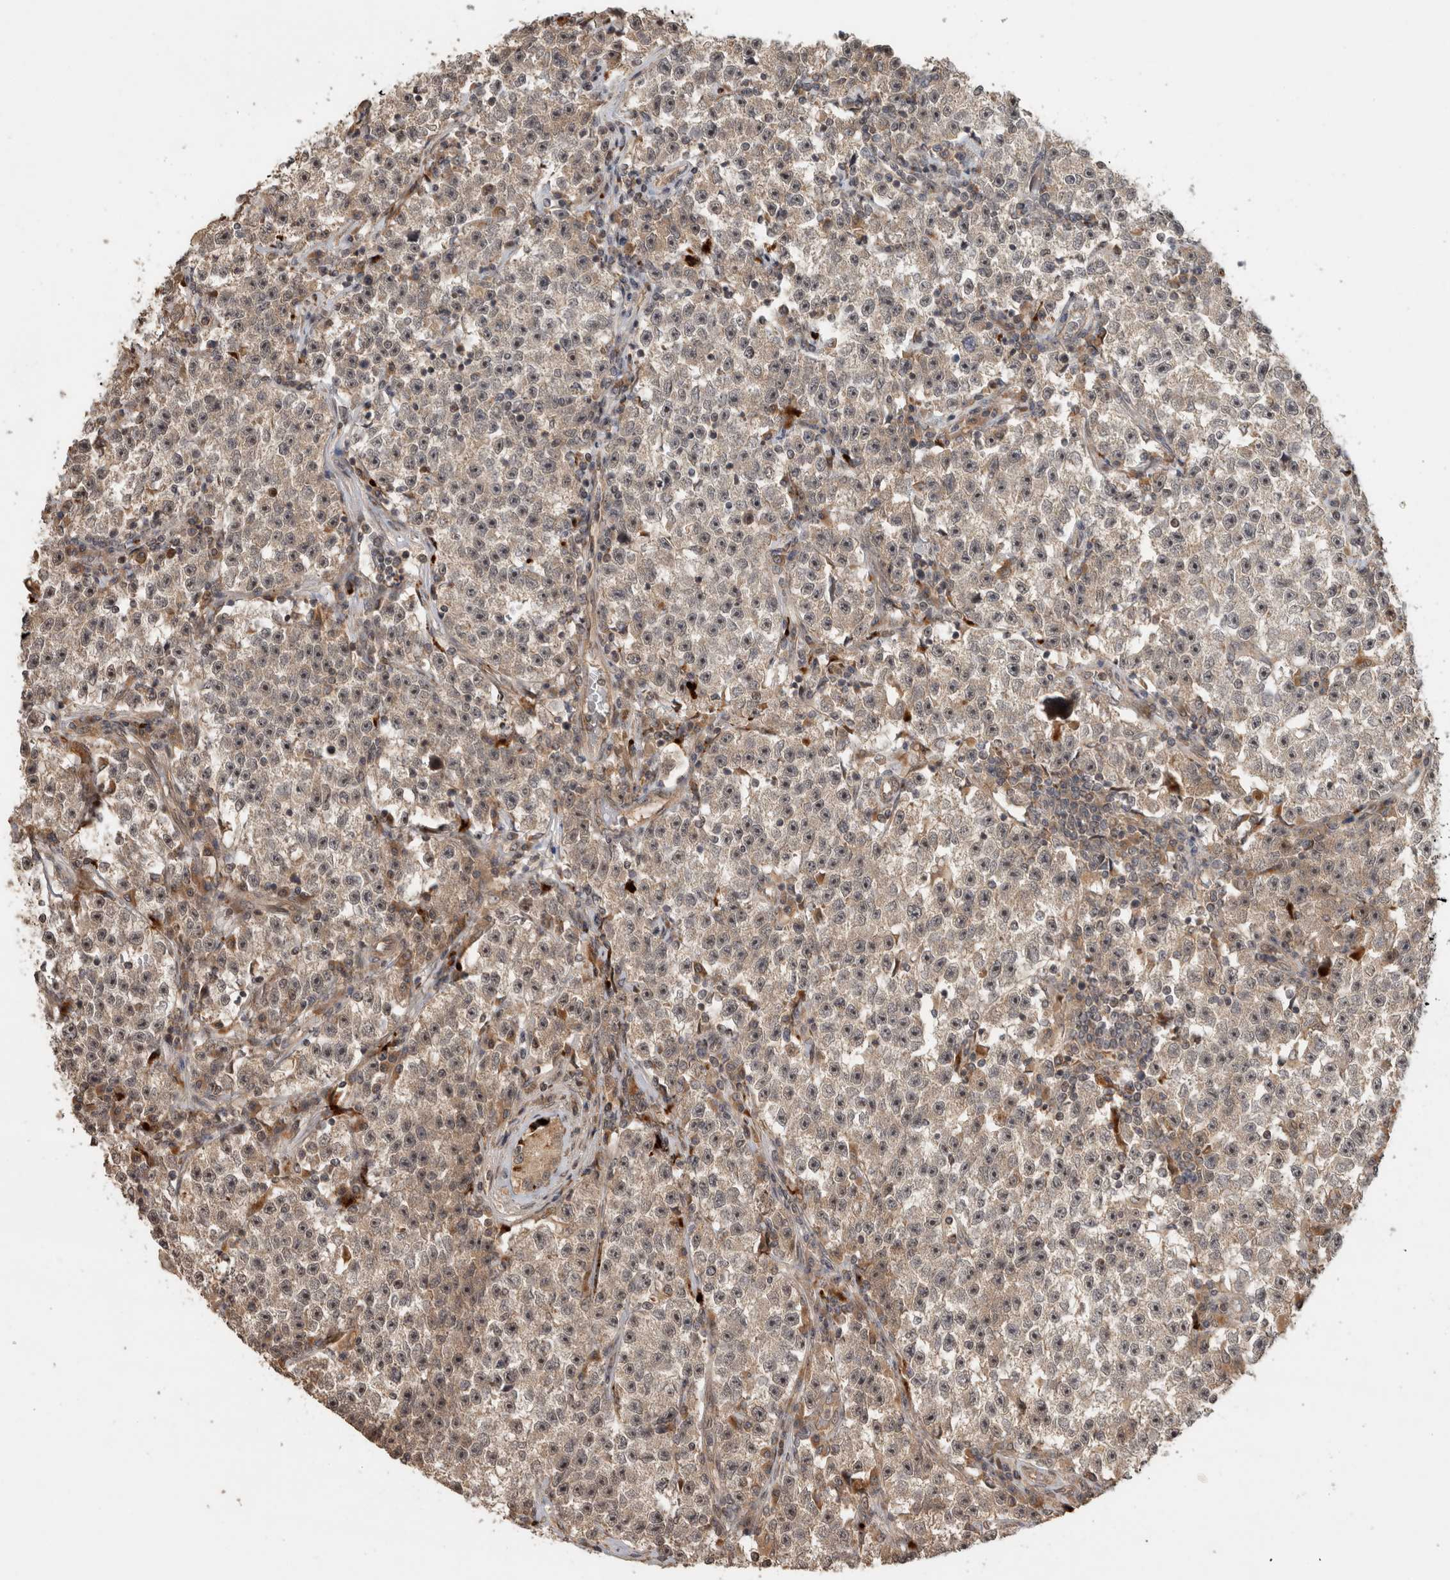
{"staining": {"intensity": "weak", "quantity": "25%-75%", "location": "cytoplasmic/membranous,nuclear"}, "tissue": "testis cancer", "cell_type": "Tumor cells", "image_type": "cancer", "snomed": [{"axis": "morphology", "description": "Seminoma, NOS"}, {"axis": "topography", "description": "Testis"}], "caption": "Approximately 25%-75% of tumor cells in human testis seminoma demonstrate weak cytoplasmic/membranous and nuclear protein positivity as visualized by brown immunohistochemical staining.", "gene": "PITPNC1", "patient": {"sex": "male", "age": 22}}